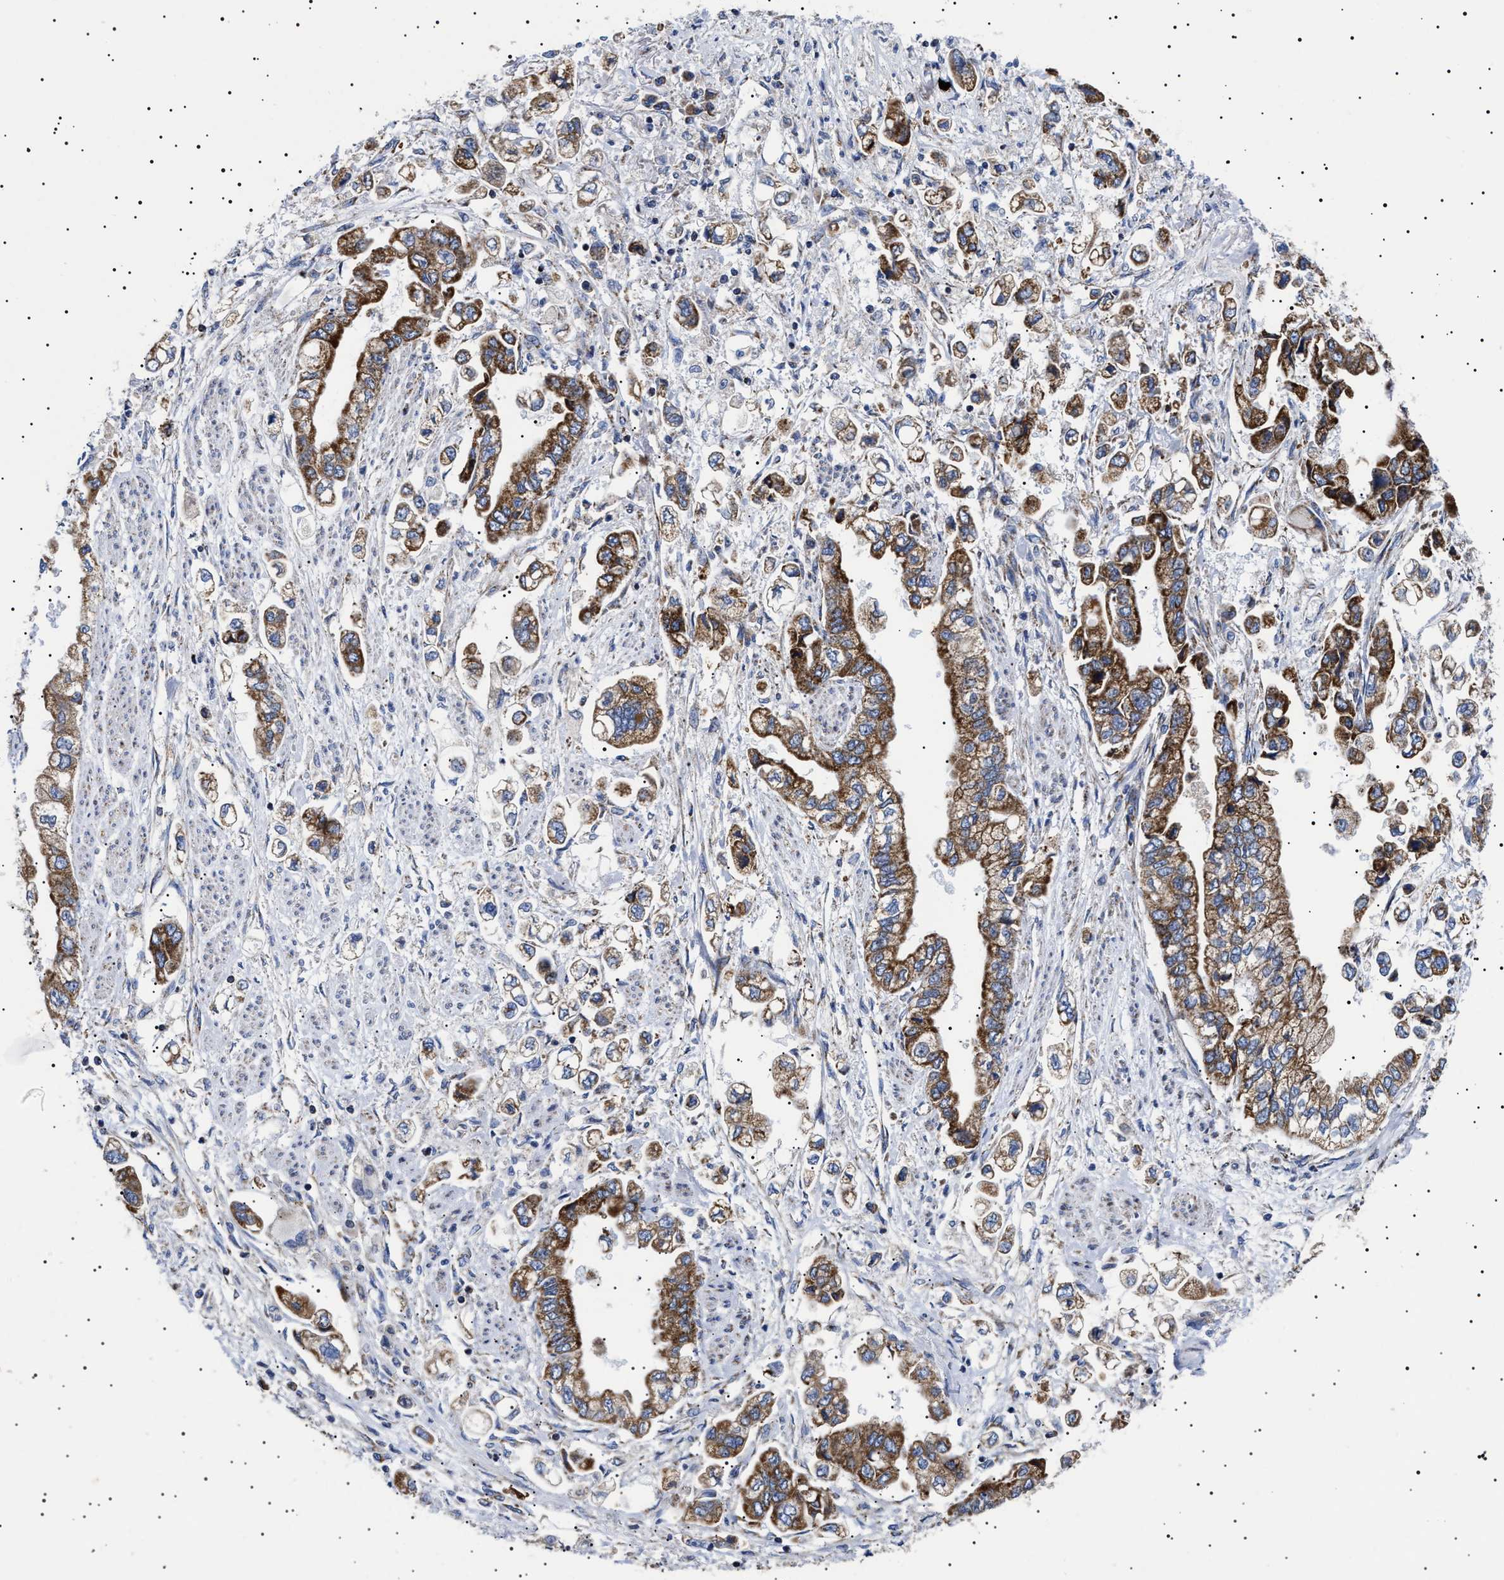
{"staining": {"intensity": "strong", "quantity": ">75%", "location": "cytoplasmic/membranous"}, "tissue": "stomach cancer", "cell_type": "Tumor cells", "image_type": "cancer", "snomed": [{"axis": "morphology", "description": "Normal tissue, NOS"}, {"axis": "morphology", "description": "Adenocarcinoma, NOS"}, {"axis": "topography", "description": "Stomach"}], "caption": "This is an image of immunohistochemistry (IHC) staining of stomach adenocarcinoma, which shows strong positivity in the cytoplasmic/membranous of tumor cells.", "gene": "CHRDL2", "patient": {"sex": "male", "age": 62}}